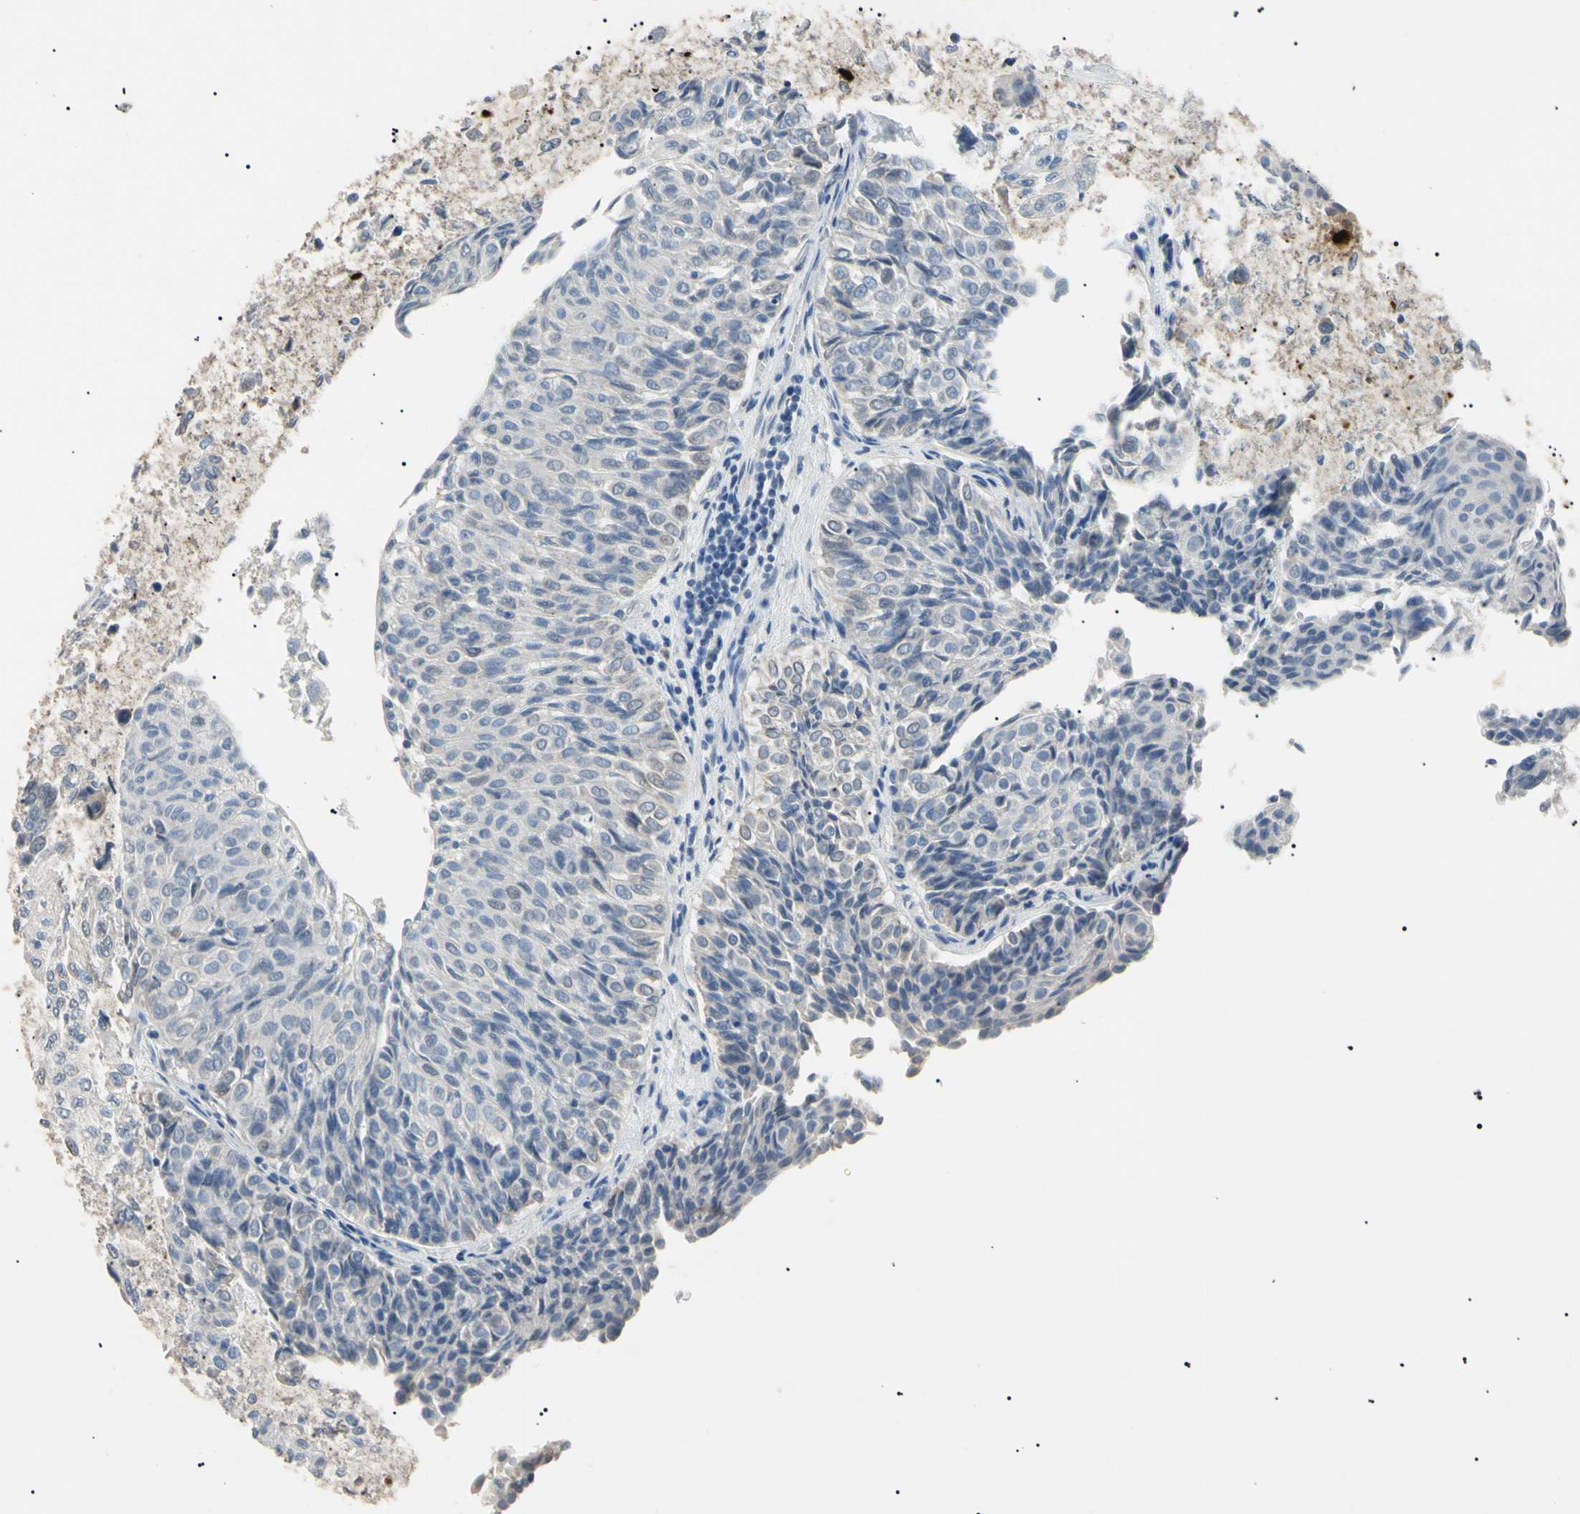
{"staining": {"intensity": "negative", "quantity": "none", "location": "none"}, "tissue": "urothelial cancer", "cell_type": "Tumor cells", "image_type": "cancer", "snomed": [{"axis": "morphology", "description": "Urothelial carcinoma, Low grade"}, {"axis": "topography", "description": "Urinary bladder"}], "caption": "An image of urothelial cancer stained for a protein reveals no brown staining in tumor cells. (DAB (3,3'-diaminobenzidine) immunohistochemistry (IHC) visualized using brightfield microscopy, high magnification).", "gene": "CGB3", "patient": {"sex": "male", "age": 78}}